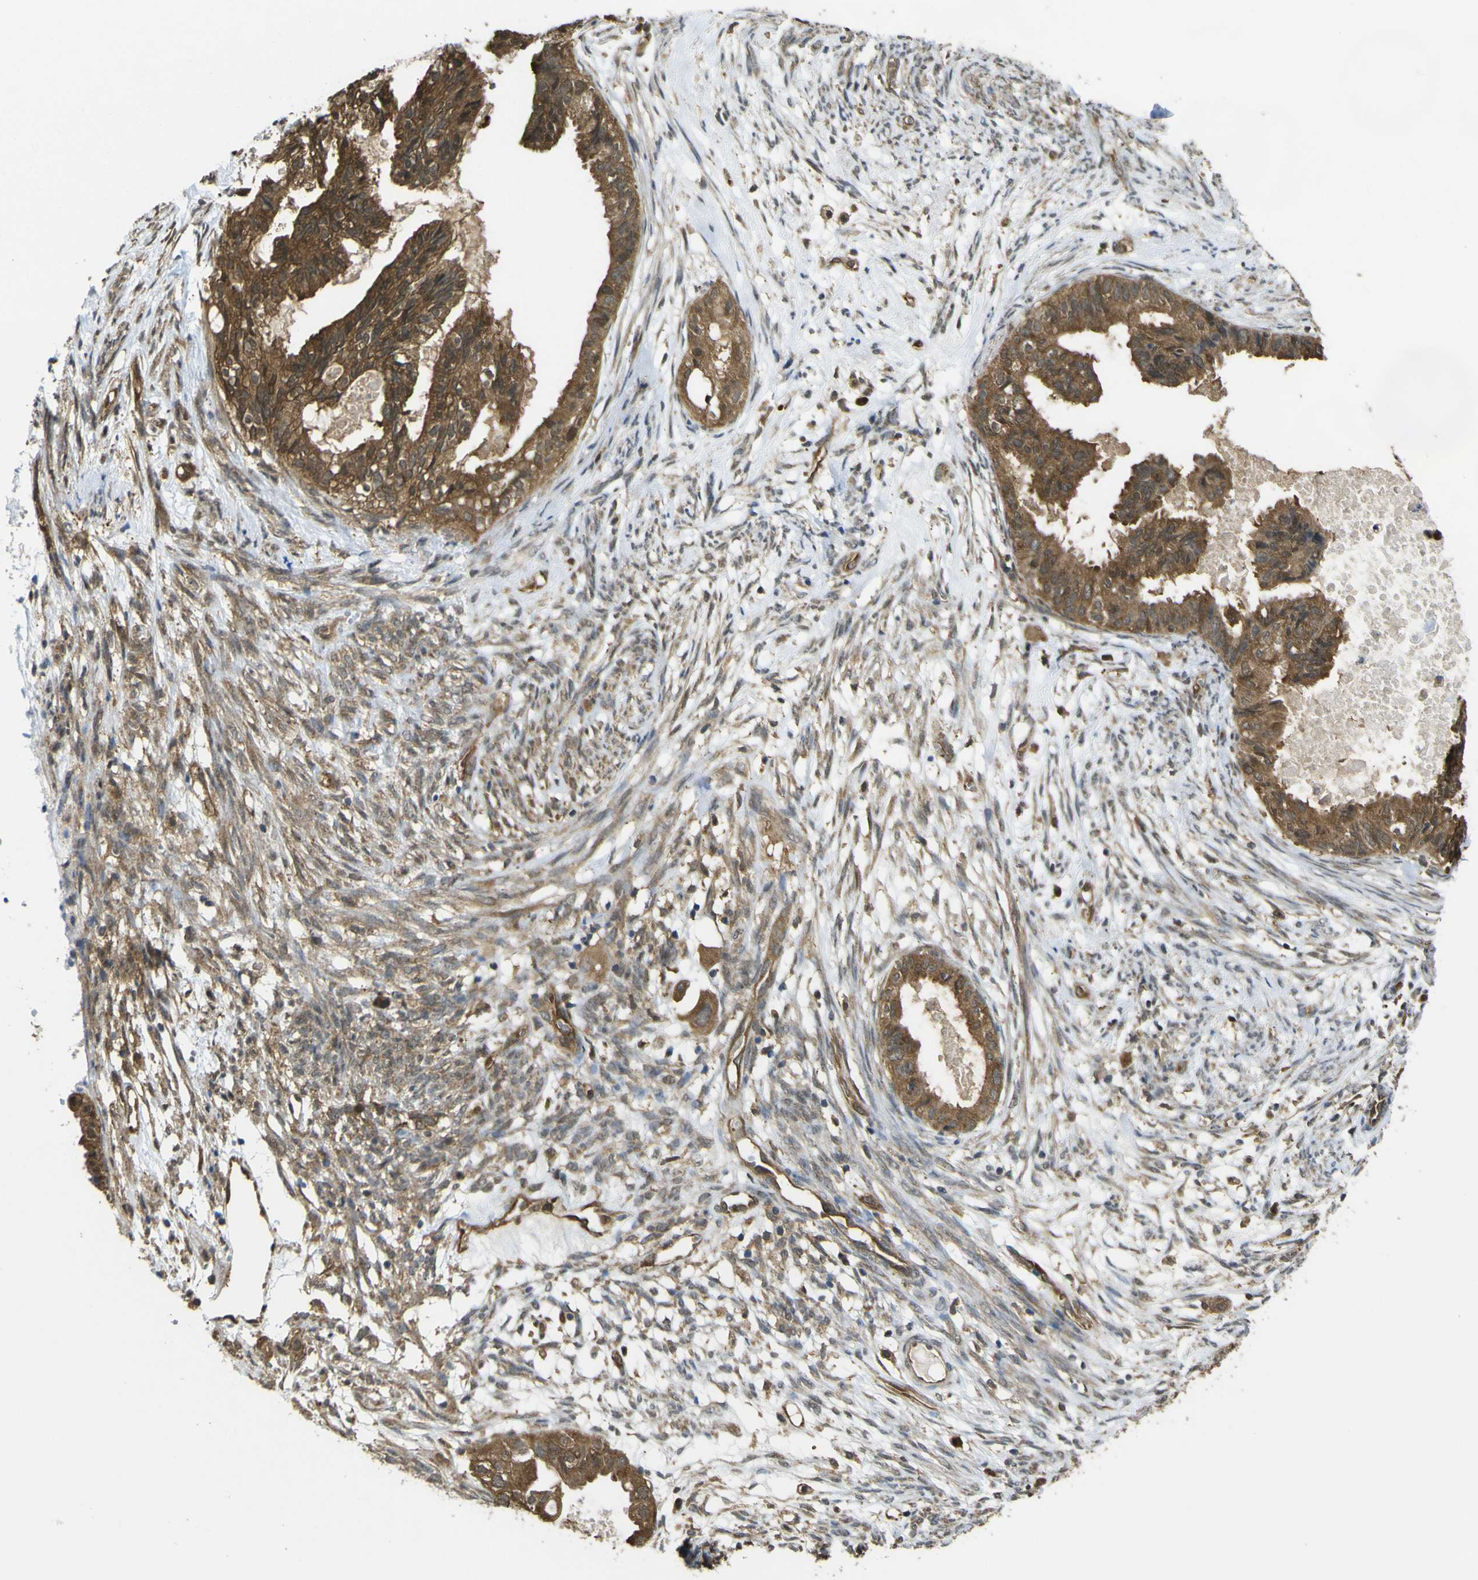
{"staining": {"intensity": "moderate", "quantity": ">75%", "location": "cytoplasmic/membranous"}, "tissue": "cervical cancer", "cell_type": "Tumor cells", "image_type": "cancer", "snomed": [{"axis": "morphology", "description": "Normal tissue, NOS"}, {"axis": "morphology", "description": "Adenocarcinoma, NOS"}, {"axis": "topography", "description": "Cervix"}, {"axis": "topography", "description": "Endometrium"}], "caption": "A histopathology image of human cervical cancer stained for a protein reveals moderate cytoplasmic/membranous brown staining in tumor cells.", "gene": "YWHAG", "patient": {"sex": "female", "age": 86}}